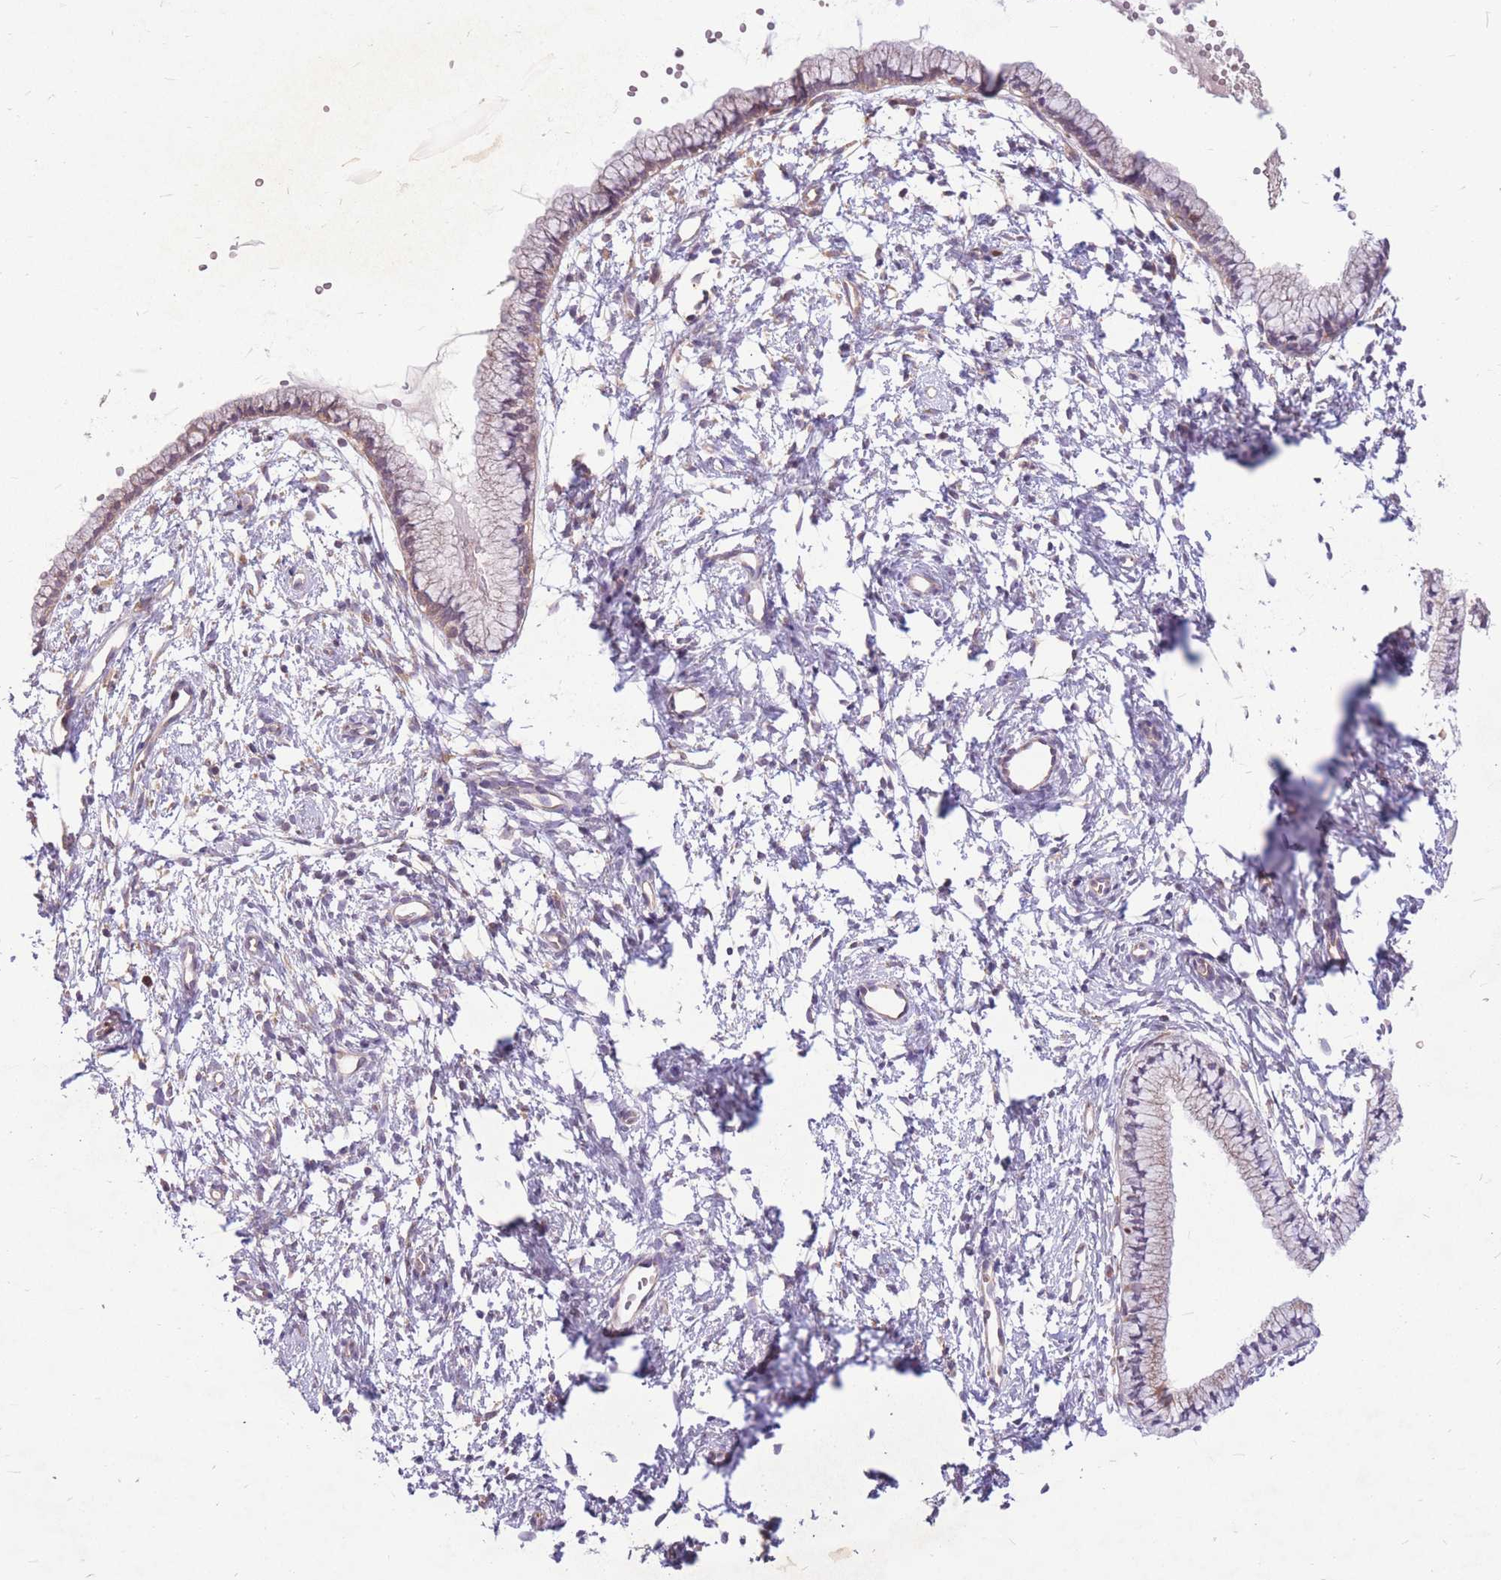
{"staining": {"intensity": "weak", "quantity": ">75%", "location": "cytoplasmic/membranous"}, "tissue": "cervix", "cell_type": "Glandular cells", "image_type": "normal", "snomed": [{"axis": "morphology", "description": "Normal tissue, NOS"}, {"axis": "topography", "description": "Cervix"}], "caption": "IHC of benign human cervix displays low levels of weak cytoplasmic/membranous expression in about >75% of glandular cells. The protein of interest is shown in brown color, while the nuclei are stained blue.", "gene": "GMNN", "patient": {"sex": "female", "age": 57}}